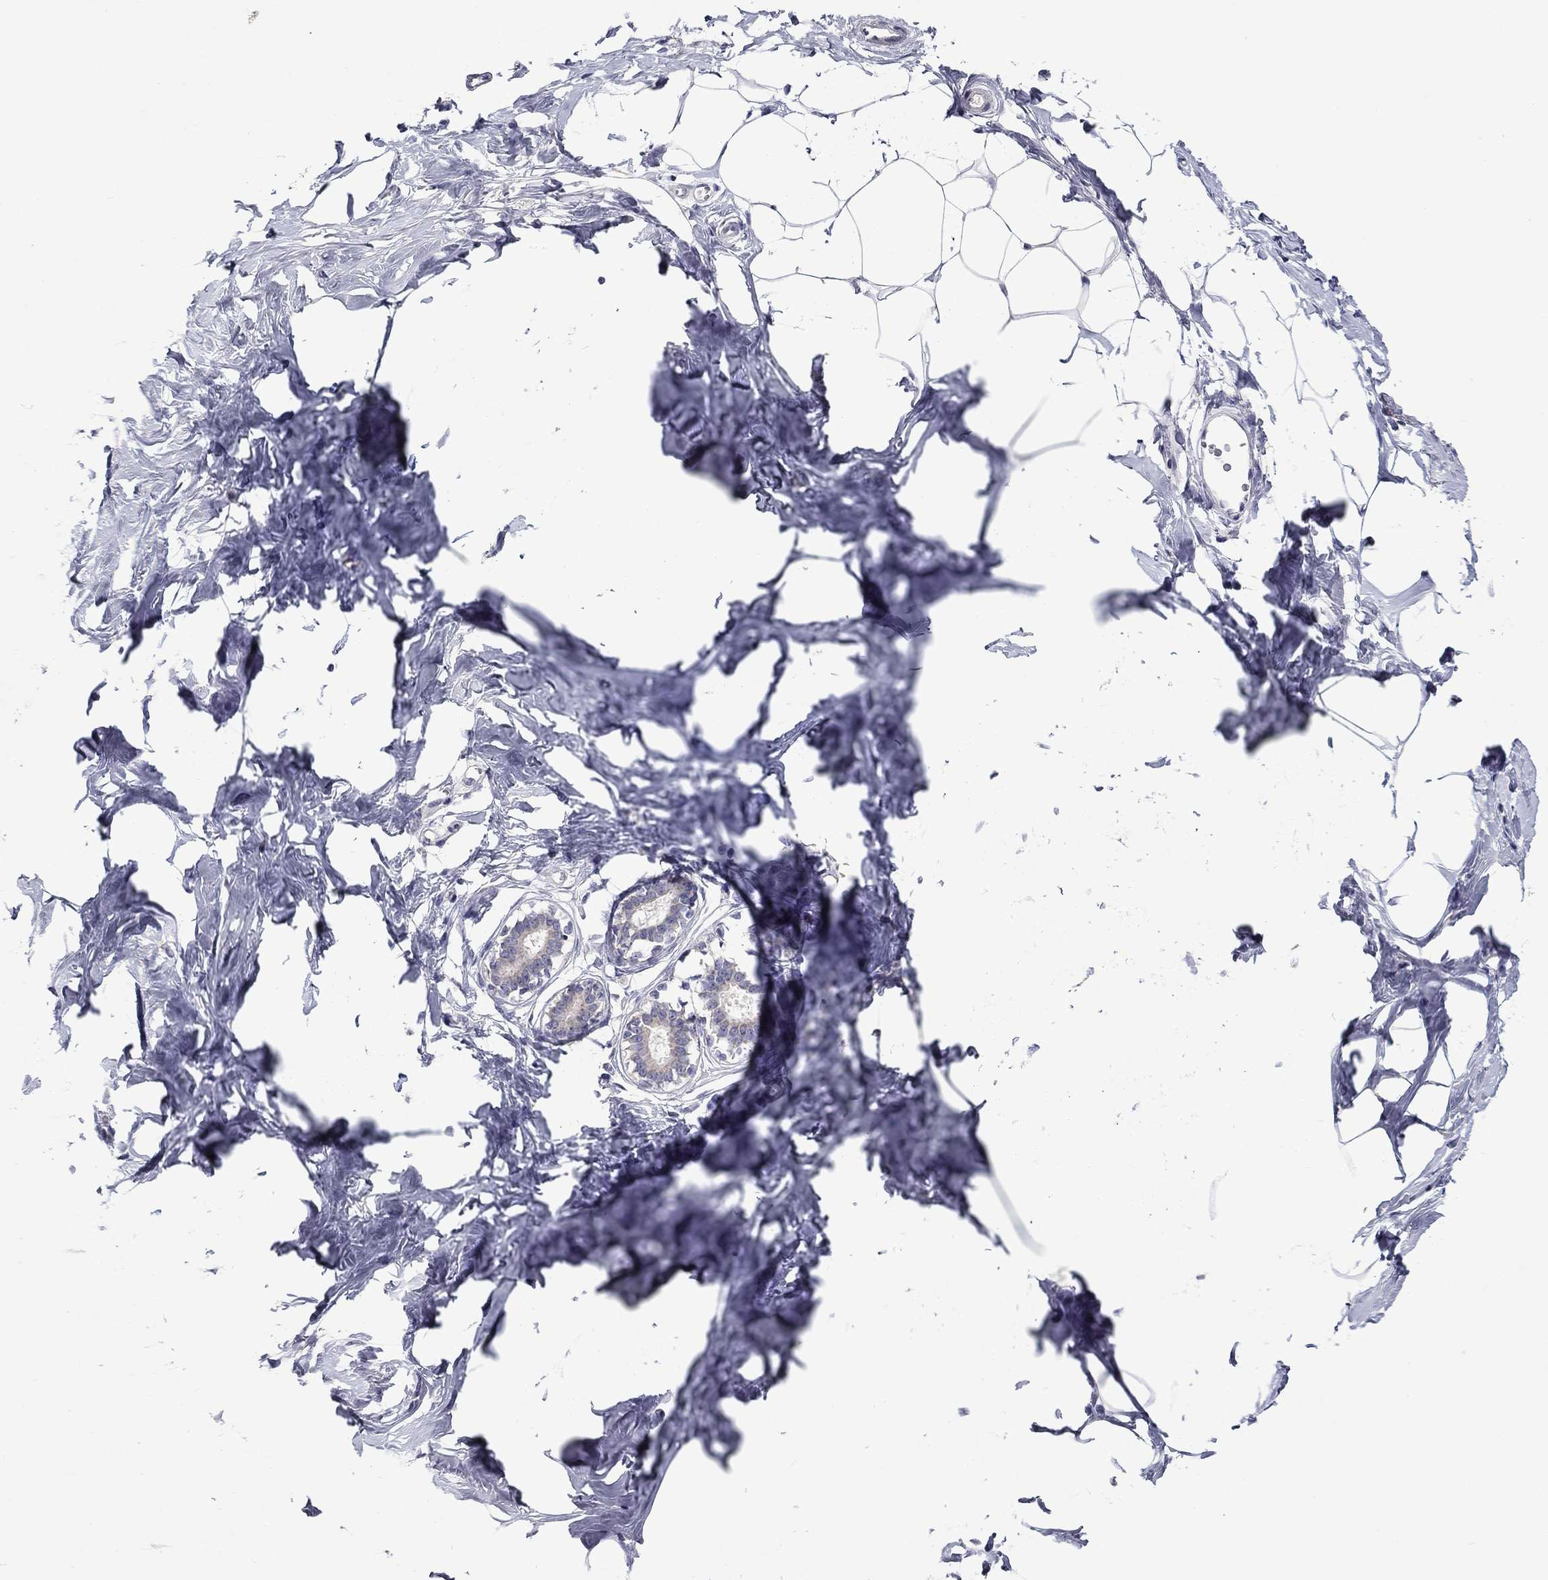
{"staining": {"intensity": "negative", "quantity": "none", "location": "none"}, "tissue": "breast", "cell_type": "Adipocytes", "image_type": "normal", "snomed": [{"axis": "morphology", "description": "Normal tissue, NOS"}, {"axis": "morphology", "description": "Lobular carcinoma, in situ"}, {"axis": "topography", "description": "Breast"}], "caption": "High power microscopy photomicrograph of an immunohistochemistry image of normal breast, revealing no significant staining in adipocytes.", "gene": "SPATA7", "patient": {"sex": "female", "age": 35}}